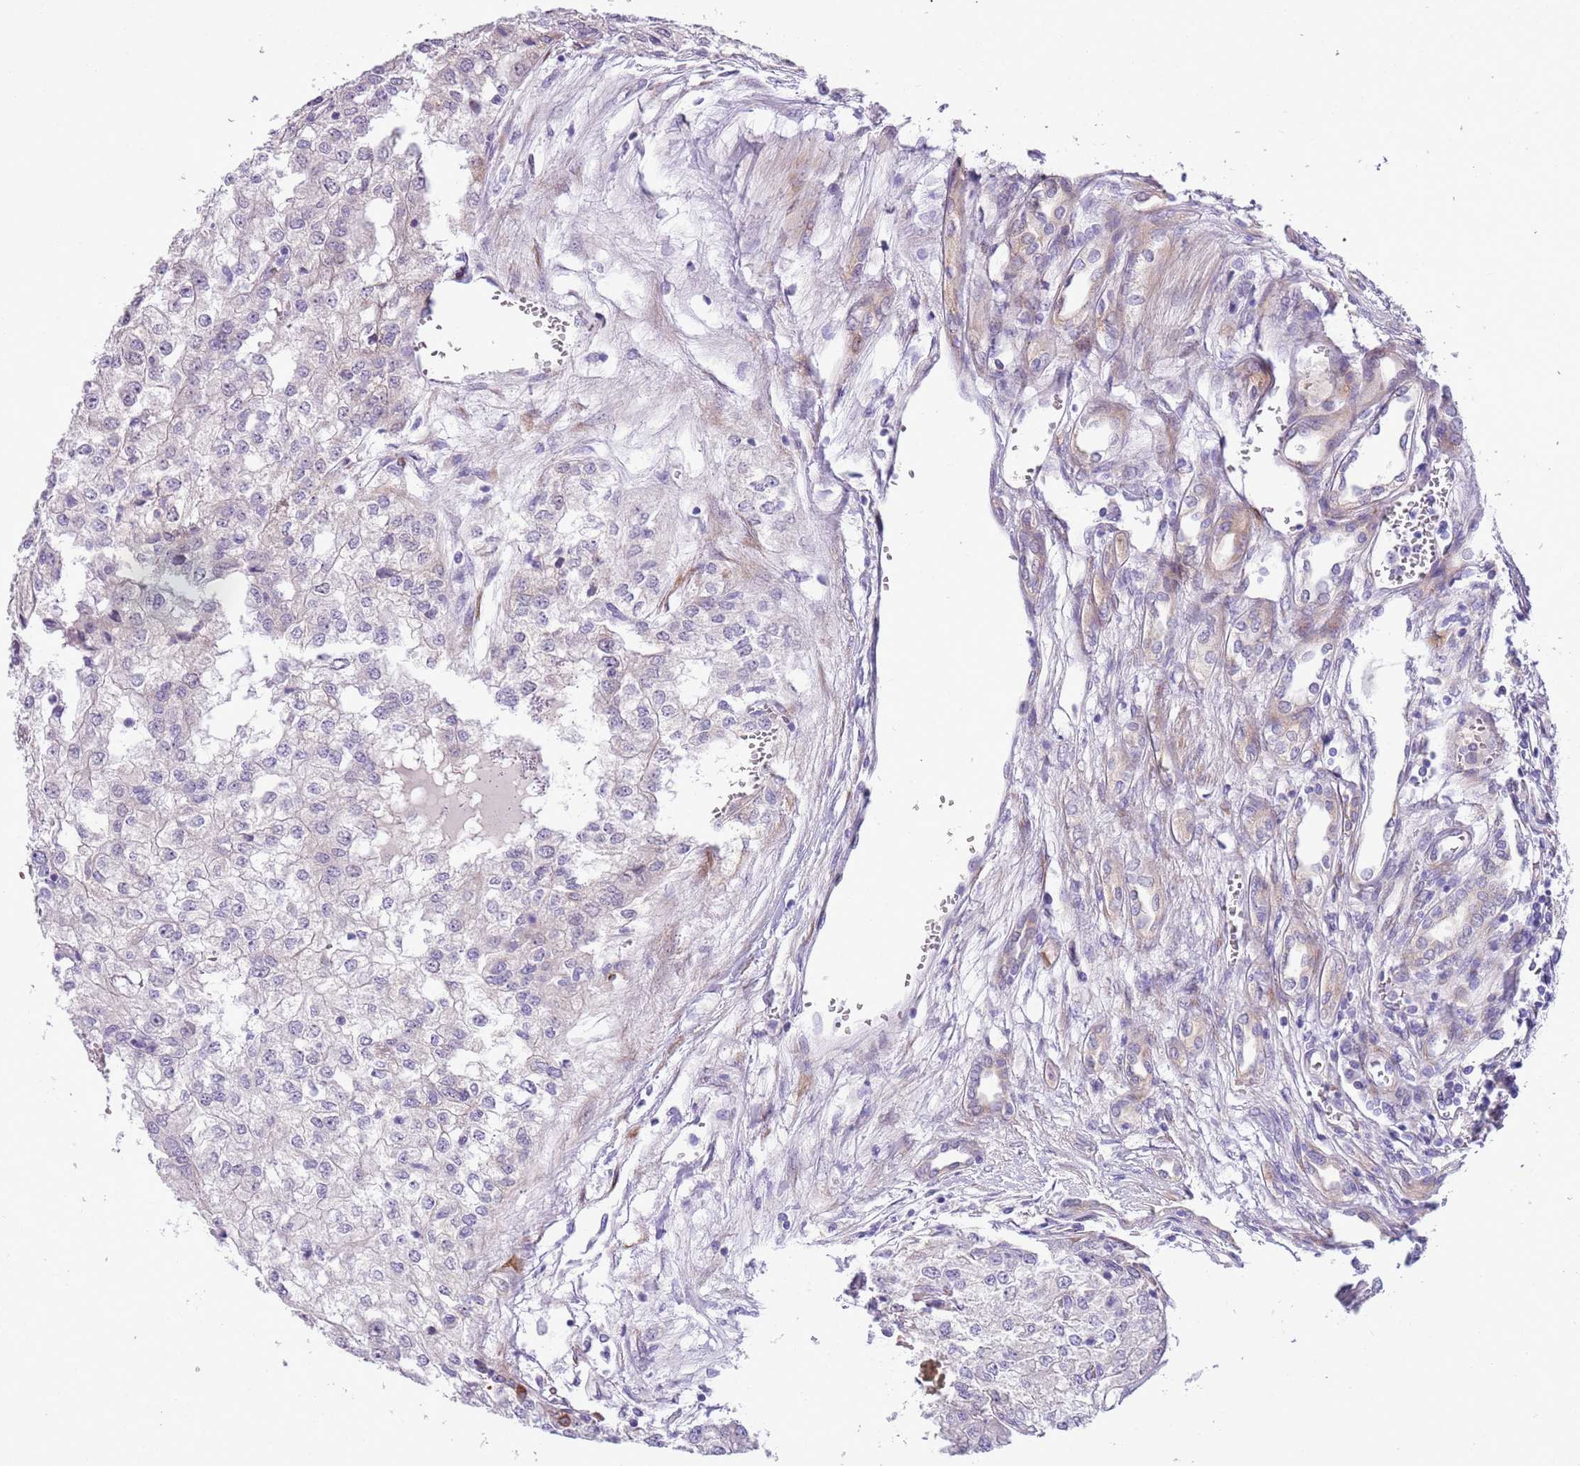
{"staining": {"intensity": "negative", "quantity": "none", "location": "none"}, "tissue": "renal cancer", "cell_type": "Tumor cells", "image_type": "cancer", "snomed": [{"axis": "morphology", "description": "Adenocarcinoma, NOS"}, {"axis": "topography", "description": "Kidney"}], "caption": "This is an immunohistochemistry image of renal cancer. There is no staining in tumor cells.", "gene": "MRPL32", "patient": {"sex": "female", "age": 54}}